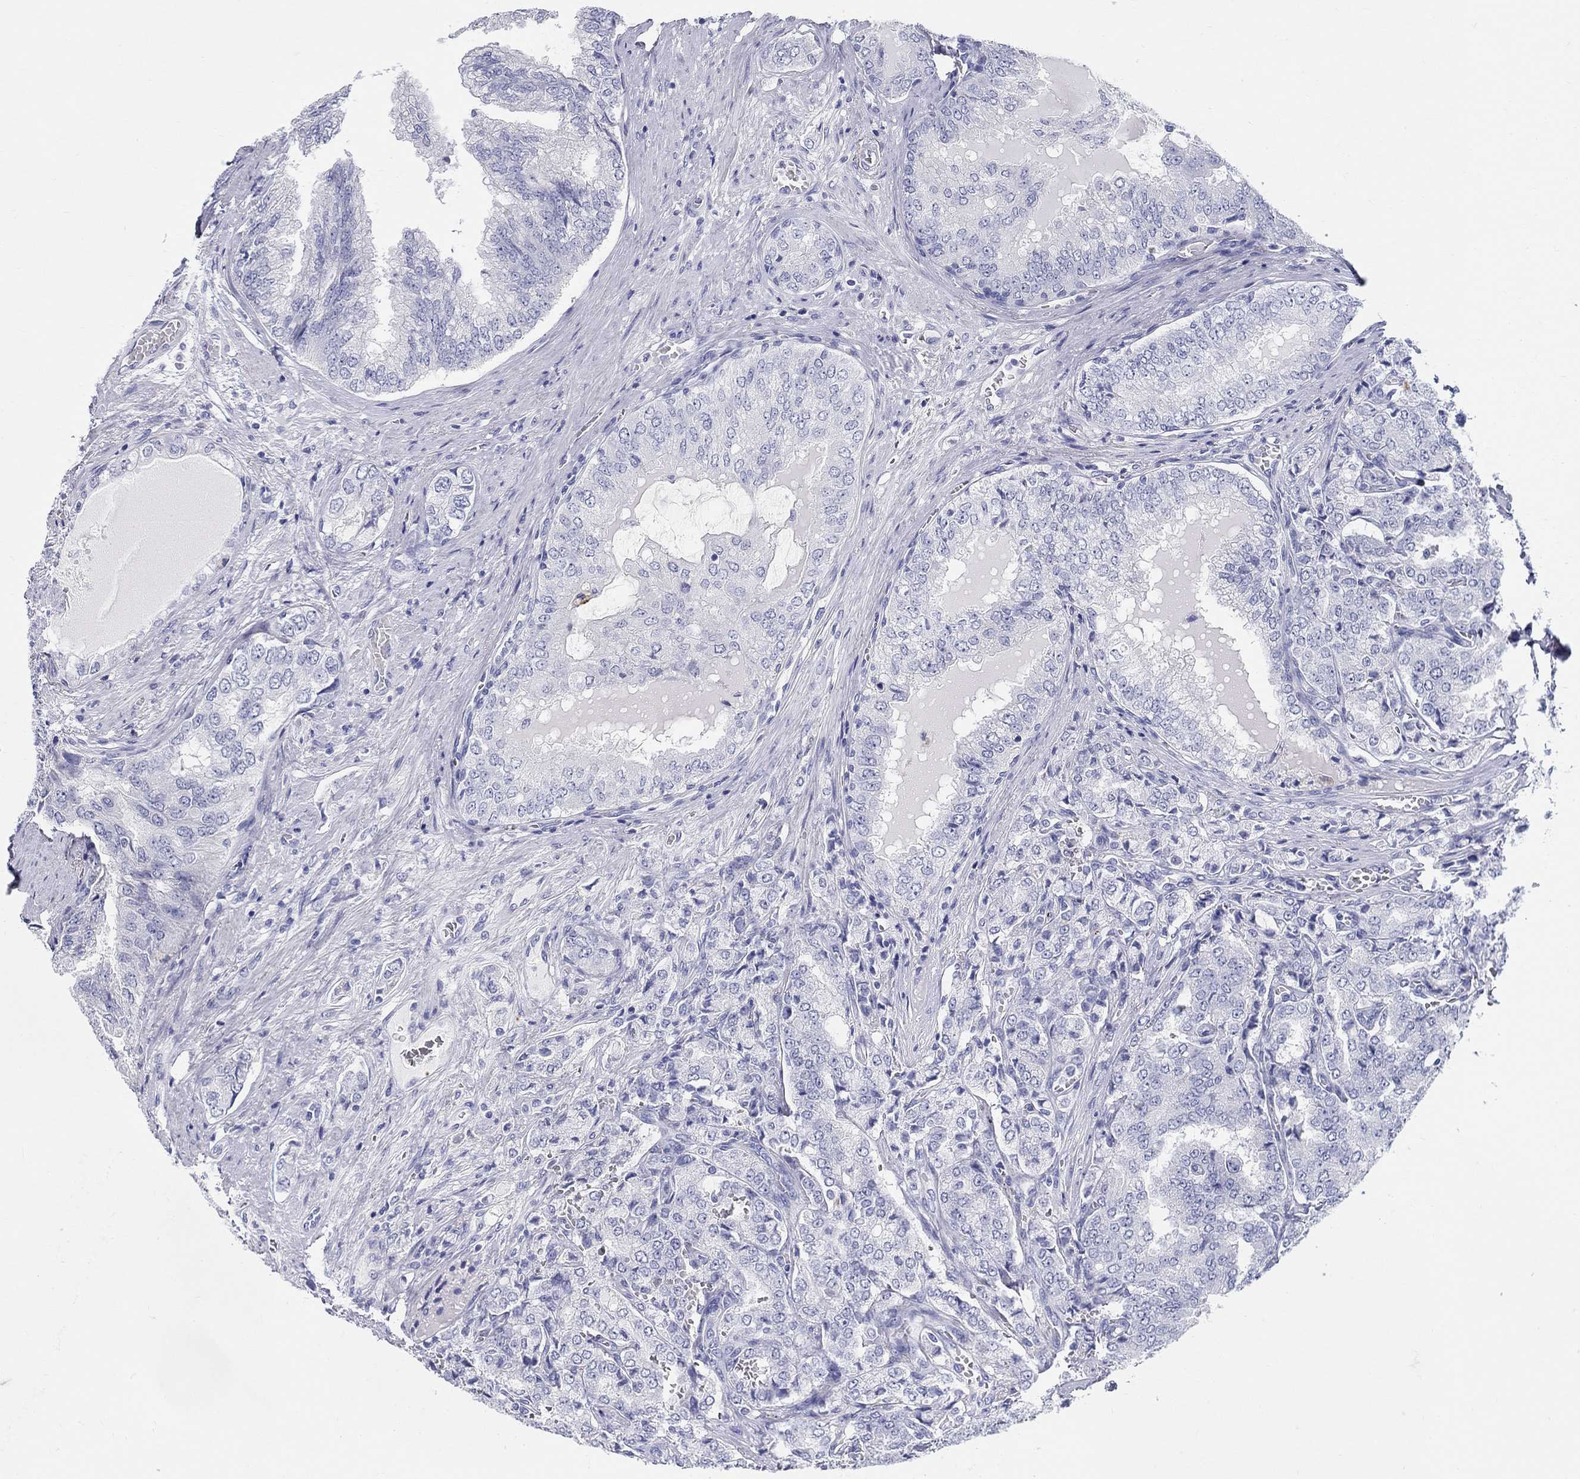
{"staining": {"intensity": "negative", "quantity": "none", "location": "none"}, "tissue": "prostate cancer", "cell_type": "Tumor cells", "image_type": "cancer", "snomed": [{"axis": "morphology", "description": "Adenocarcinoma, NOS"}, {"axis": "topography", "description": "Prostate"}], "caption": "Immunohistochemistry of prostate cancer demonstrates no positivity in tumor cells.", "gene": "LAMP5", "patient": {"sex": "male", "age": 65}}